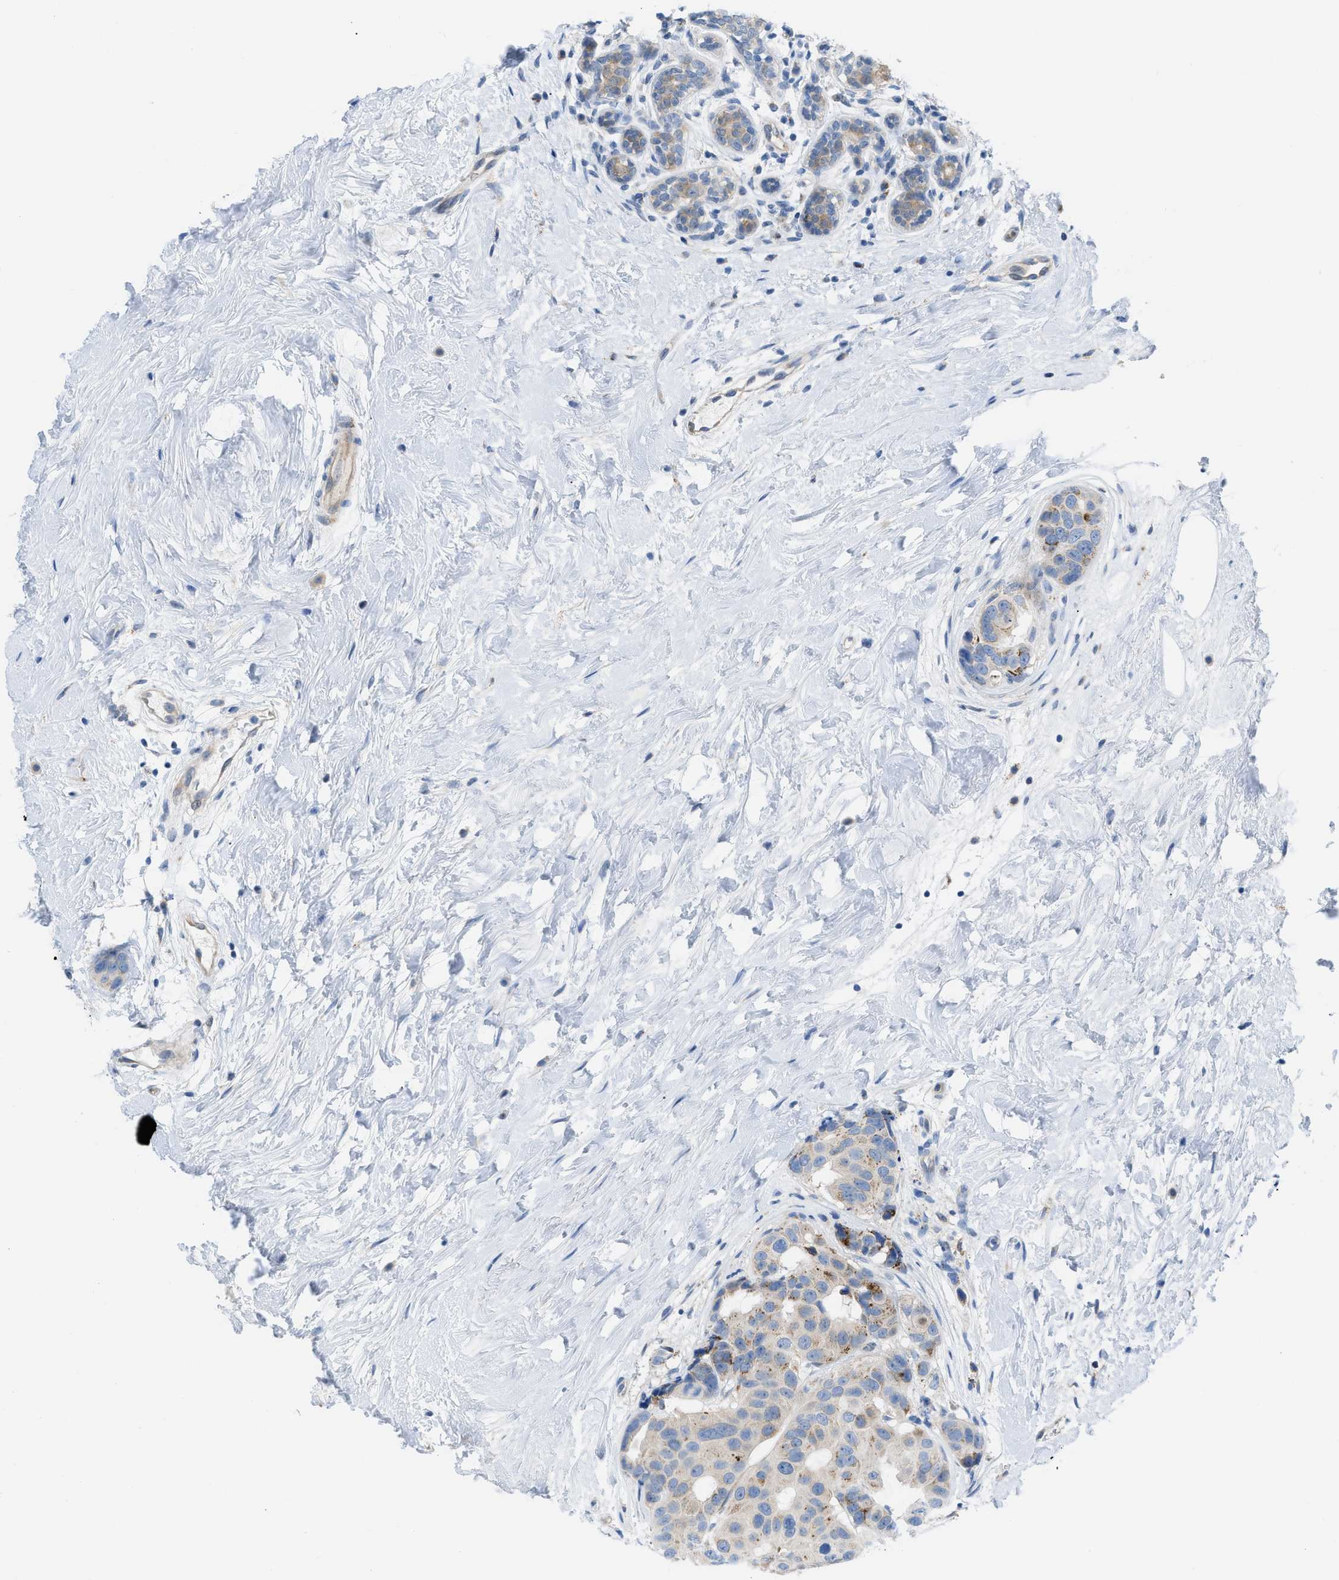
{"staining": {"intensity": "weak", "quantity": "<25%", "location": "cytoplasmic/membranous"}, "tissue": "breast cancer", "cell_type": "Tumor cells", "image_type": "cancer", "snomed": [{"axis": "morphology", "description": "Normal tissue, NOS"}, {"axis": "morphology", "description": "Duct carcinoma"}, {"axis": "topography", "description": "Breast"}], "caption": "An image of breast intraductal carcinoma stained for a protein exhibits no brown staining in tumor cells.", "gene": "RBBP9", "patient": {"sex": "female", "age": 39}}